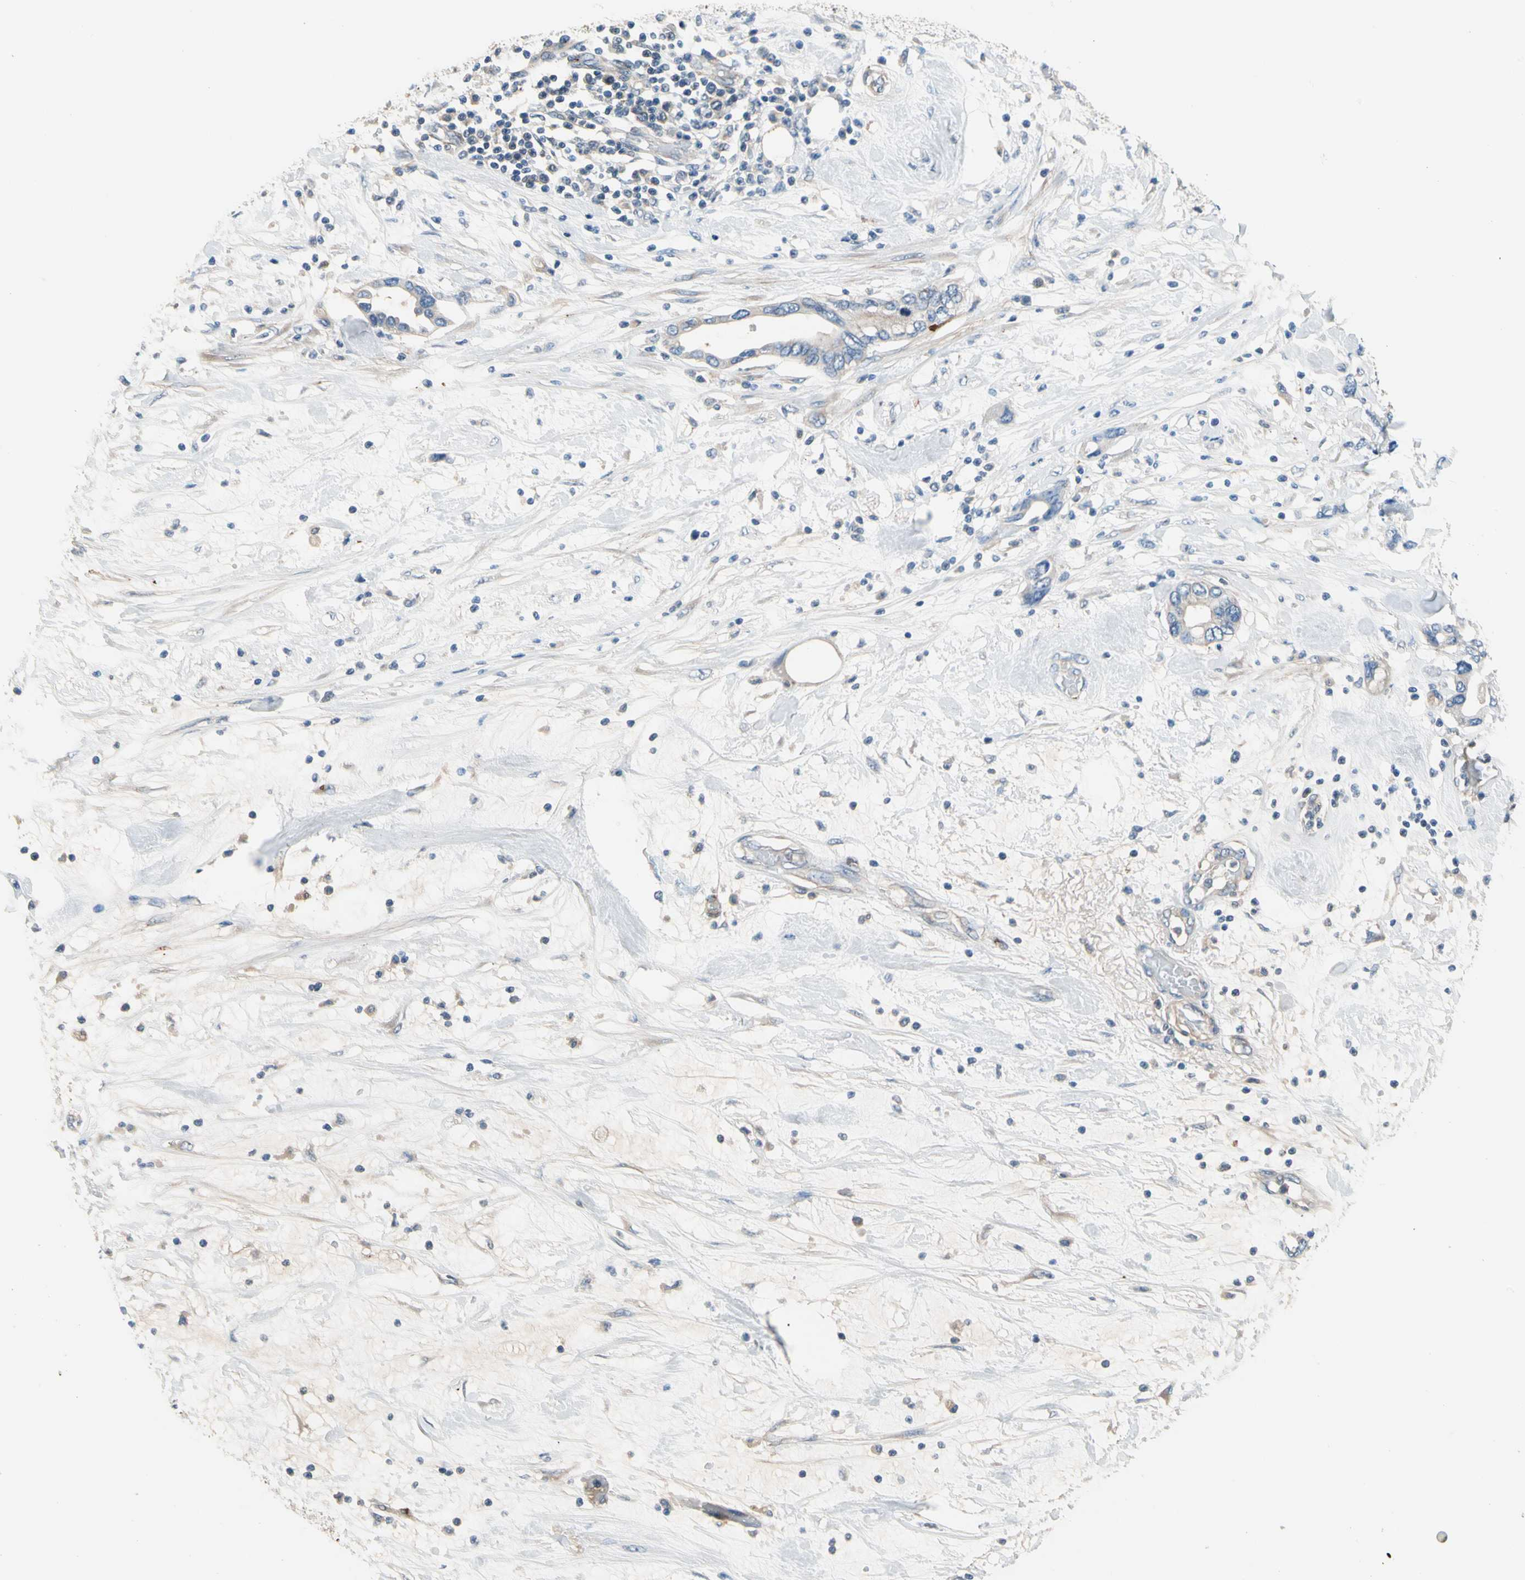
{"staining": {"intensity": "negative", "quantity": "none", "location": "none"}, "tissue": "pancreatic cancer", "cell_type": "Tumor cells", "image_type": "cancer", "snomed": [{"axis": "morphology", "description": "Adenocarcinoma, NOS"}, {"axis": "topography", "description": "Pancreas"}], "caption": "Tumor cells are negative for protein expression in human pancreatic cancer.", "gene": "ENTREP3", "patient": {"sex": "female", "age": 57}}